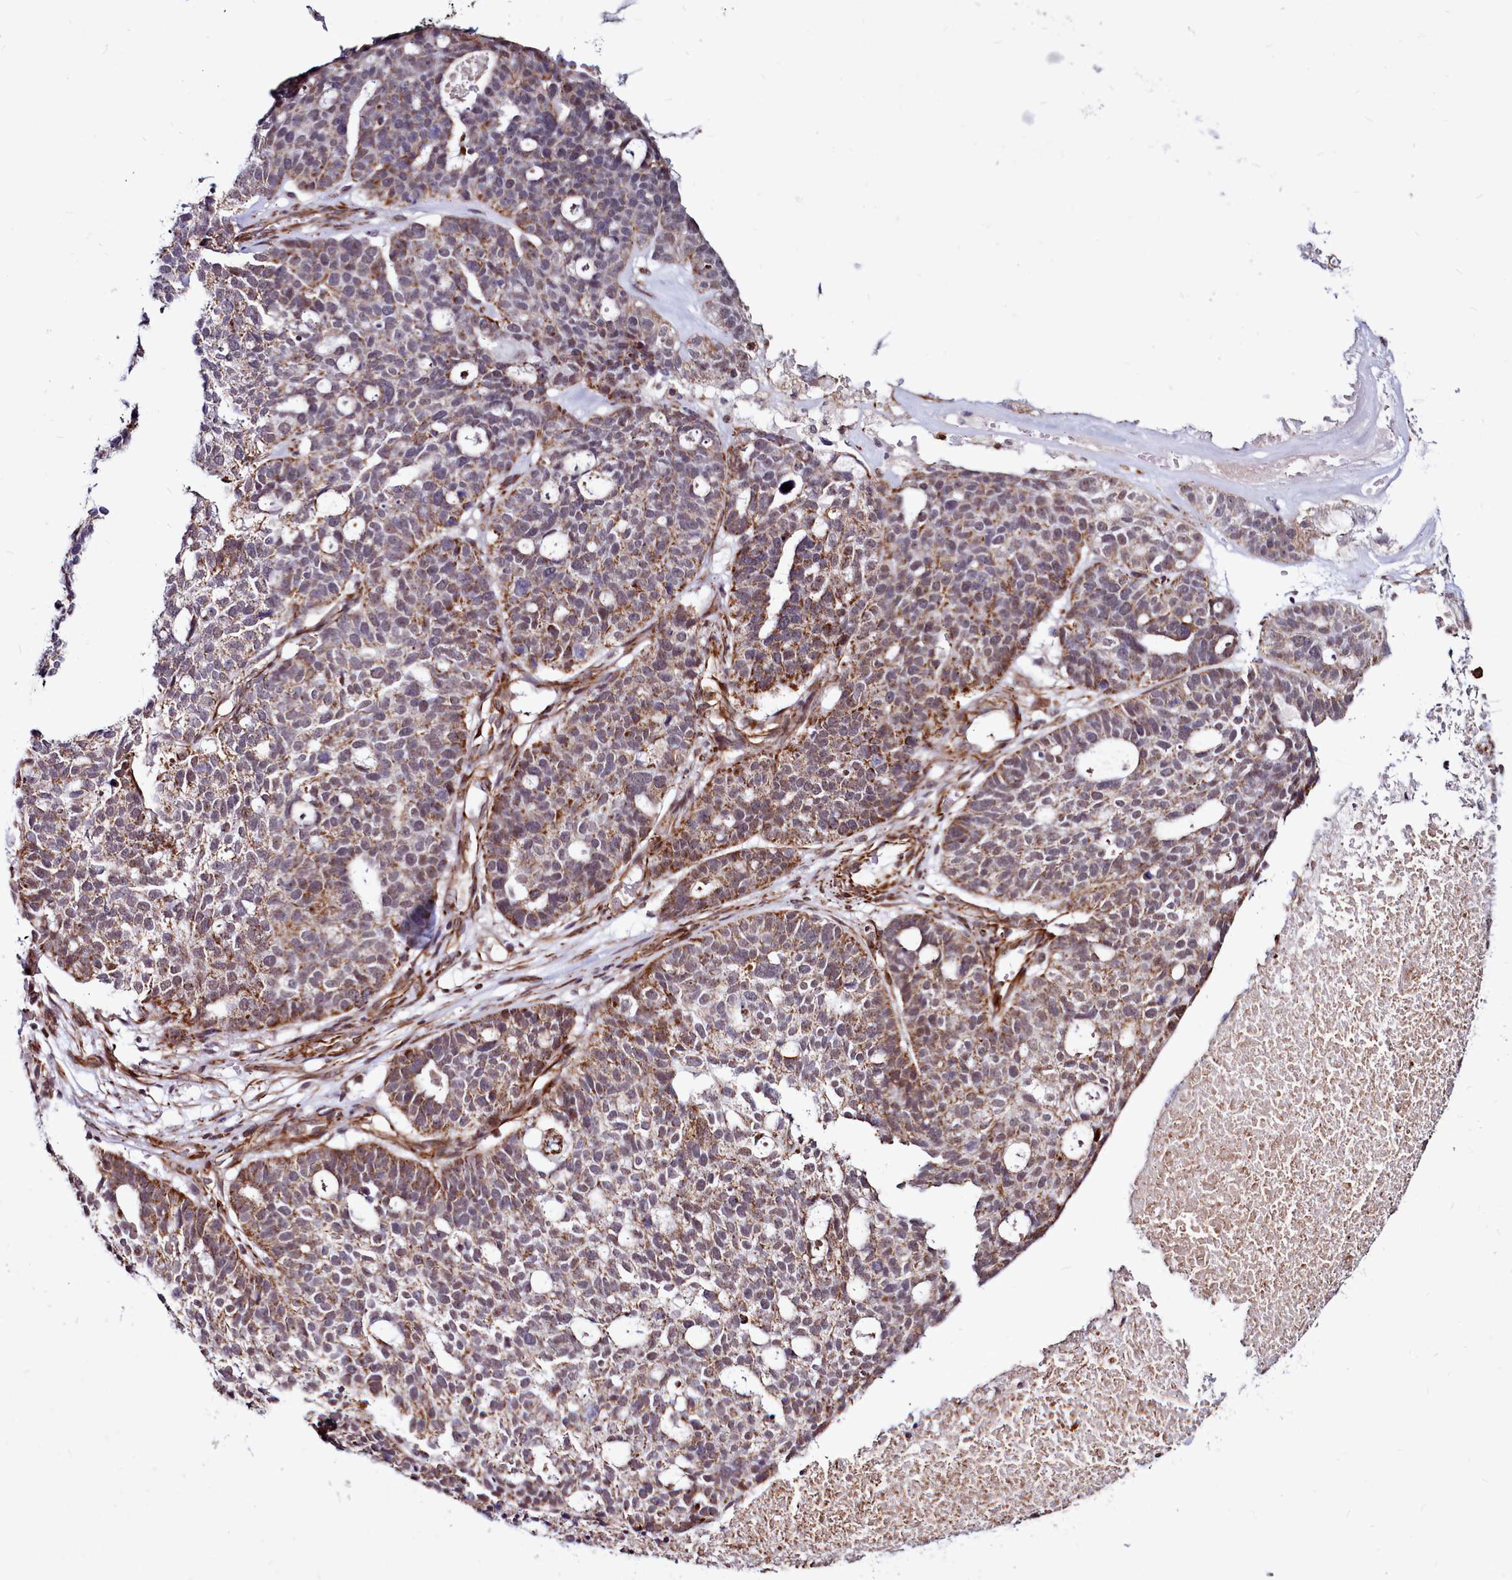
{"staining": {"intensity": "moderate", "quantity": "25%-75%", "location": "cytoplasmic/membranous"}, "tissue": "ovarian cancer", "cell_type": "Tumor cells", "image_type": "cancer", "snomed": [{"axis": "morphology", "description": "Cystadenocarcinoma, serous, NOS"}, {"axis": "topography", "description": "Ovary"}], "caption": "Serous cystadenocarcinoma (ovarian) was stained to show a protein in brown. There is medium levels of moderate cytoplasmic/membranous staining in approximately 25%-75% of tumor cells.", "gene": "CLK3", "patient": {"sex": "female", "age": 59}}